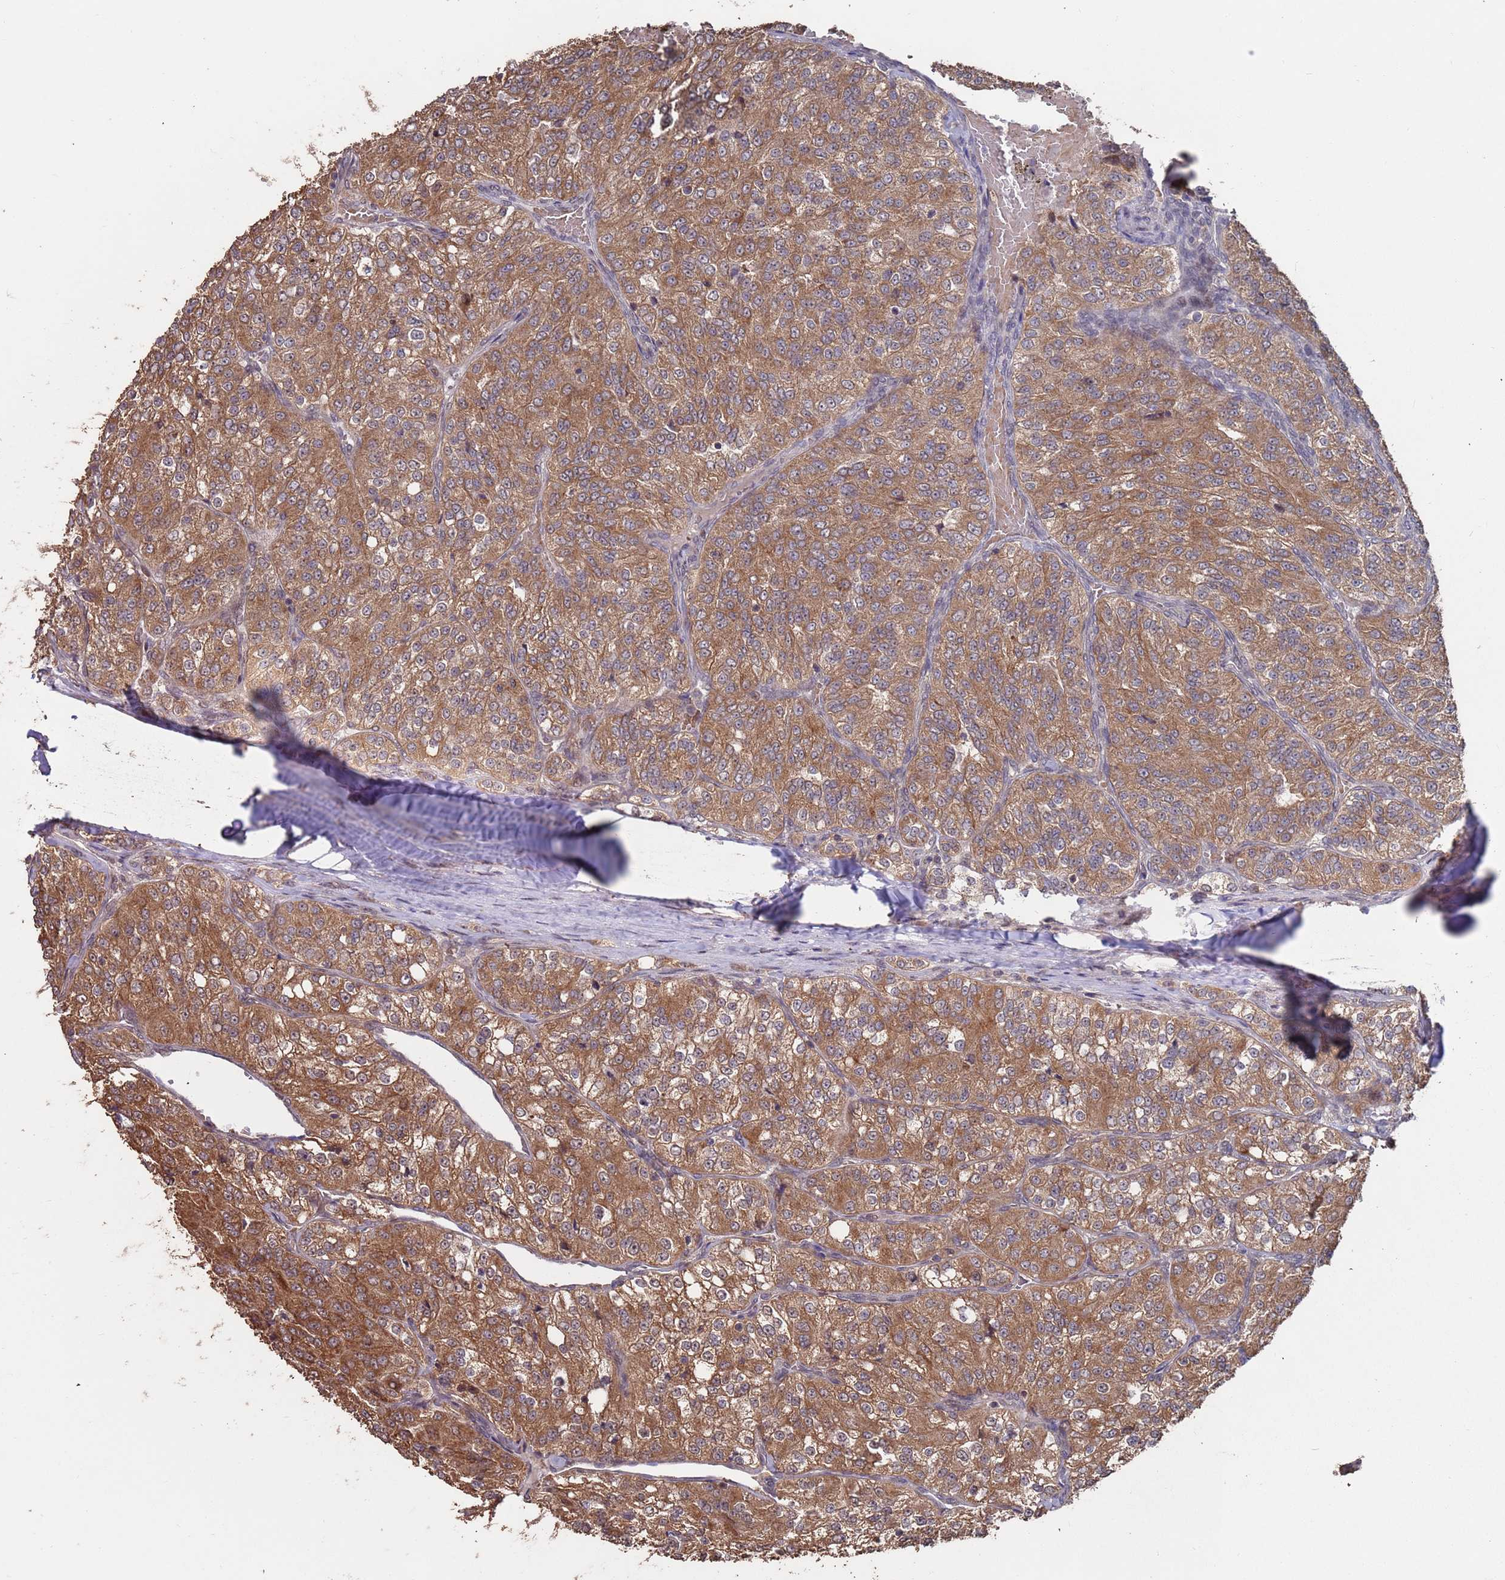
{"staining": {"intensity": "moderate", "quantity": ">75%", "location": "cytoplasmic/membranous"}, "tissue": "renal cancer", "cell_type": "Tumor cells", "image_type": "cancer", "snomed": [{"axis": "morphology", "description": "Adenocarcinoma, NOS"}, {"axis": "topography", "description": "Kidney"}], "caption": "This micrograph demonstrates renal cancer stained with immunohistochemistry (IHC) to label a protein in brown. The cytoplasmic/membranous of tumor cells show moderate positivity for the protein. Nuclei are counter-stained blue.", "gene": "PRR7", "patient": {"sex": "female", "age": 63}}